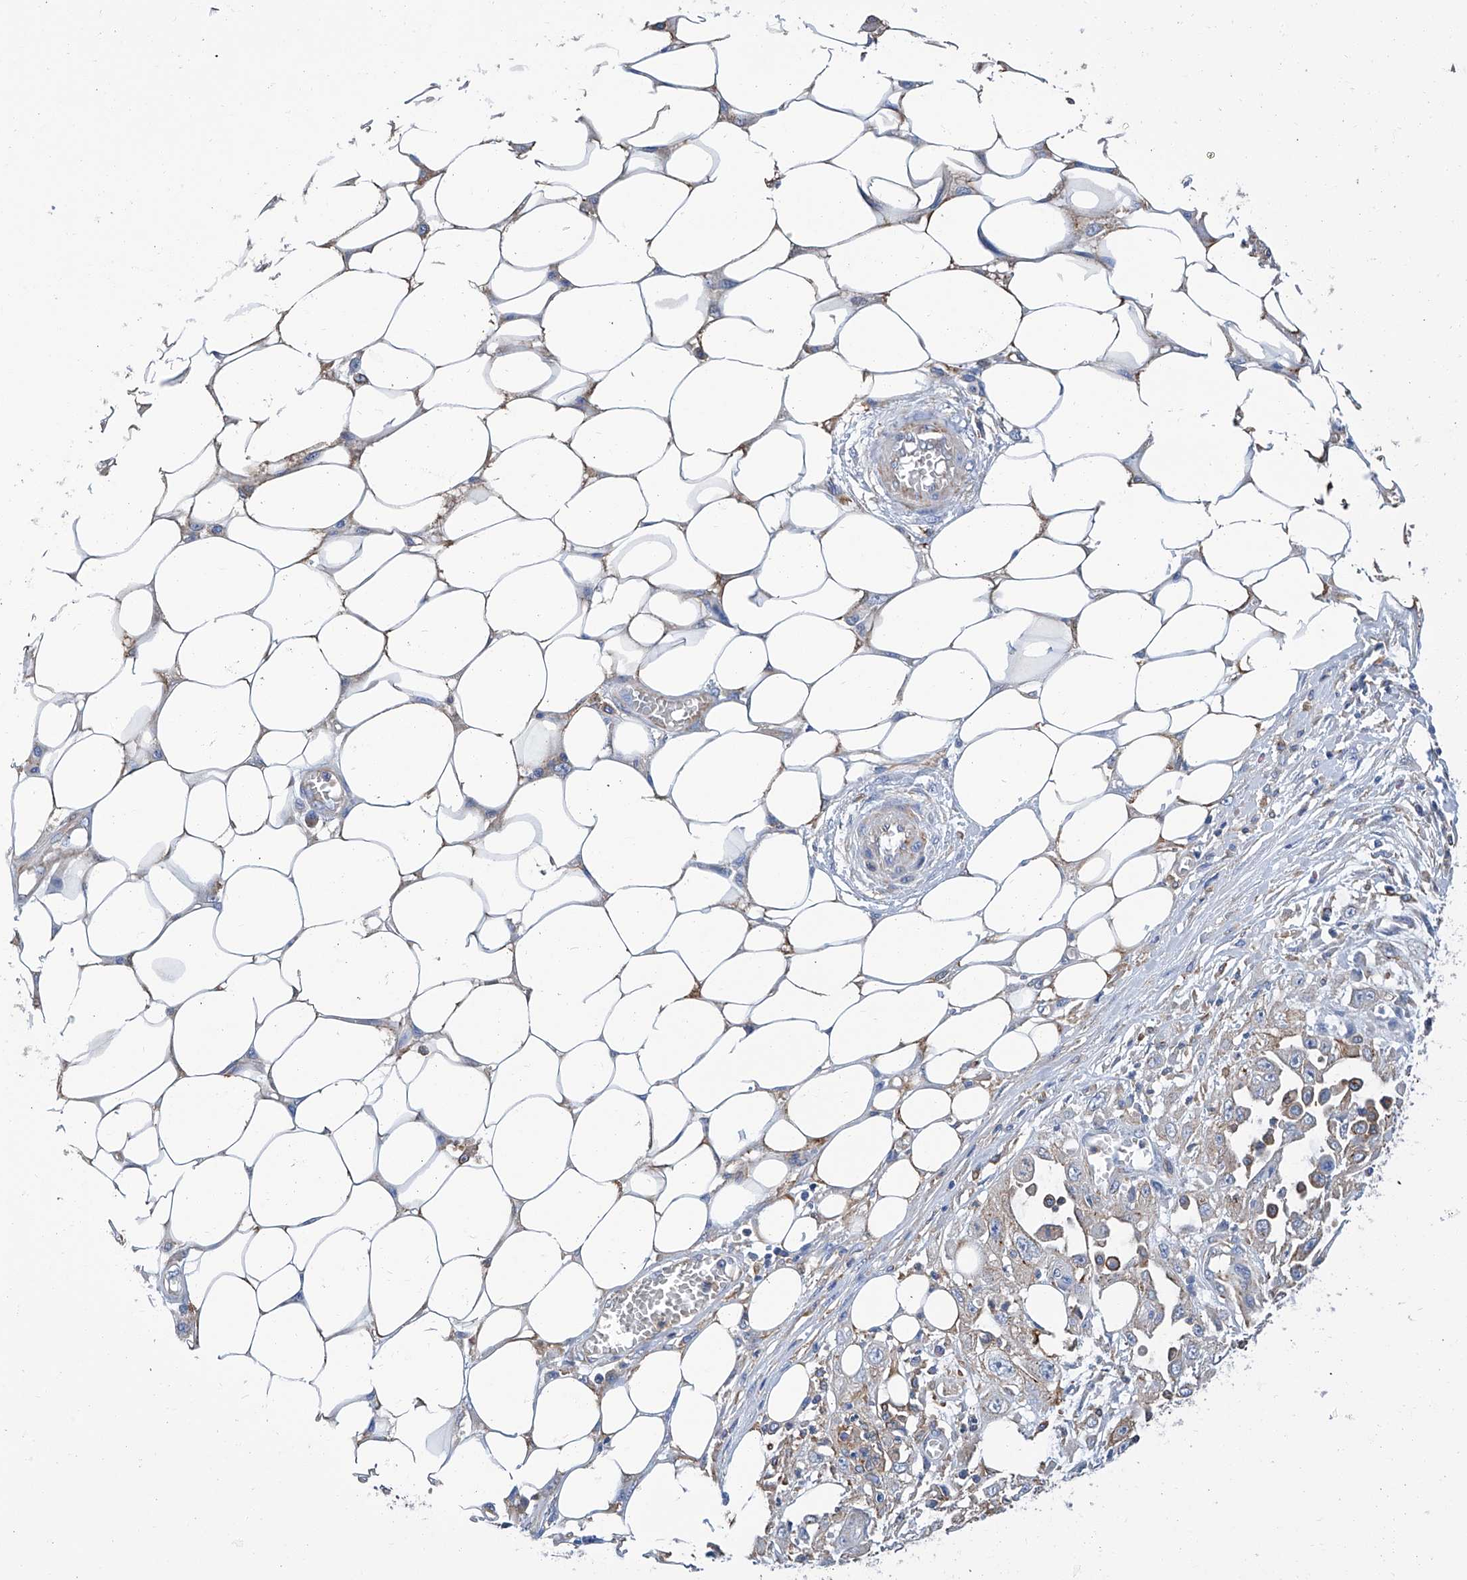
{"staining": {"intensity": "weak", "quantity": "<25%", "location": "cytoplasmic/membranous"}, "tissue": "skin cancer", "cell_type": "Tumor cells", "image_type": "cancer", "snomed": [{"axis": "morphology", "description": "Squamous cell carcinoma, NOS"}, {"axis": "morphology", "description": "Squamous cell carcinoma, metastatic, NOS"}, {"axis": "topography", "description": "Skin"}, {"axis": "topography", "description": "Lymph node"}], "caption": "This is a micrograph of immunohistochemistry (IHC) staining of skin cancer, which shows no expression in tumor cells. Nuclei are stained in blue.", "gene": "GPT", "patient": {"sex": "male", "age": 75}}